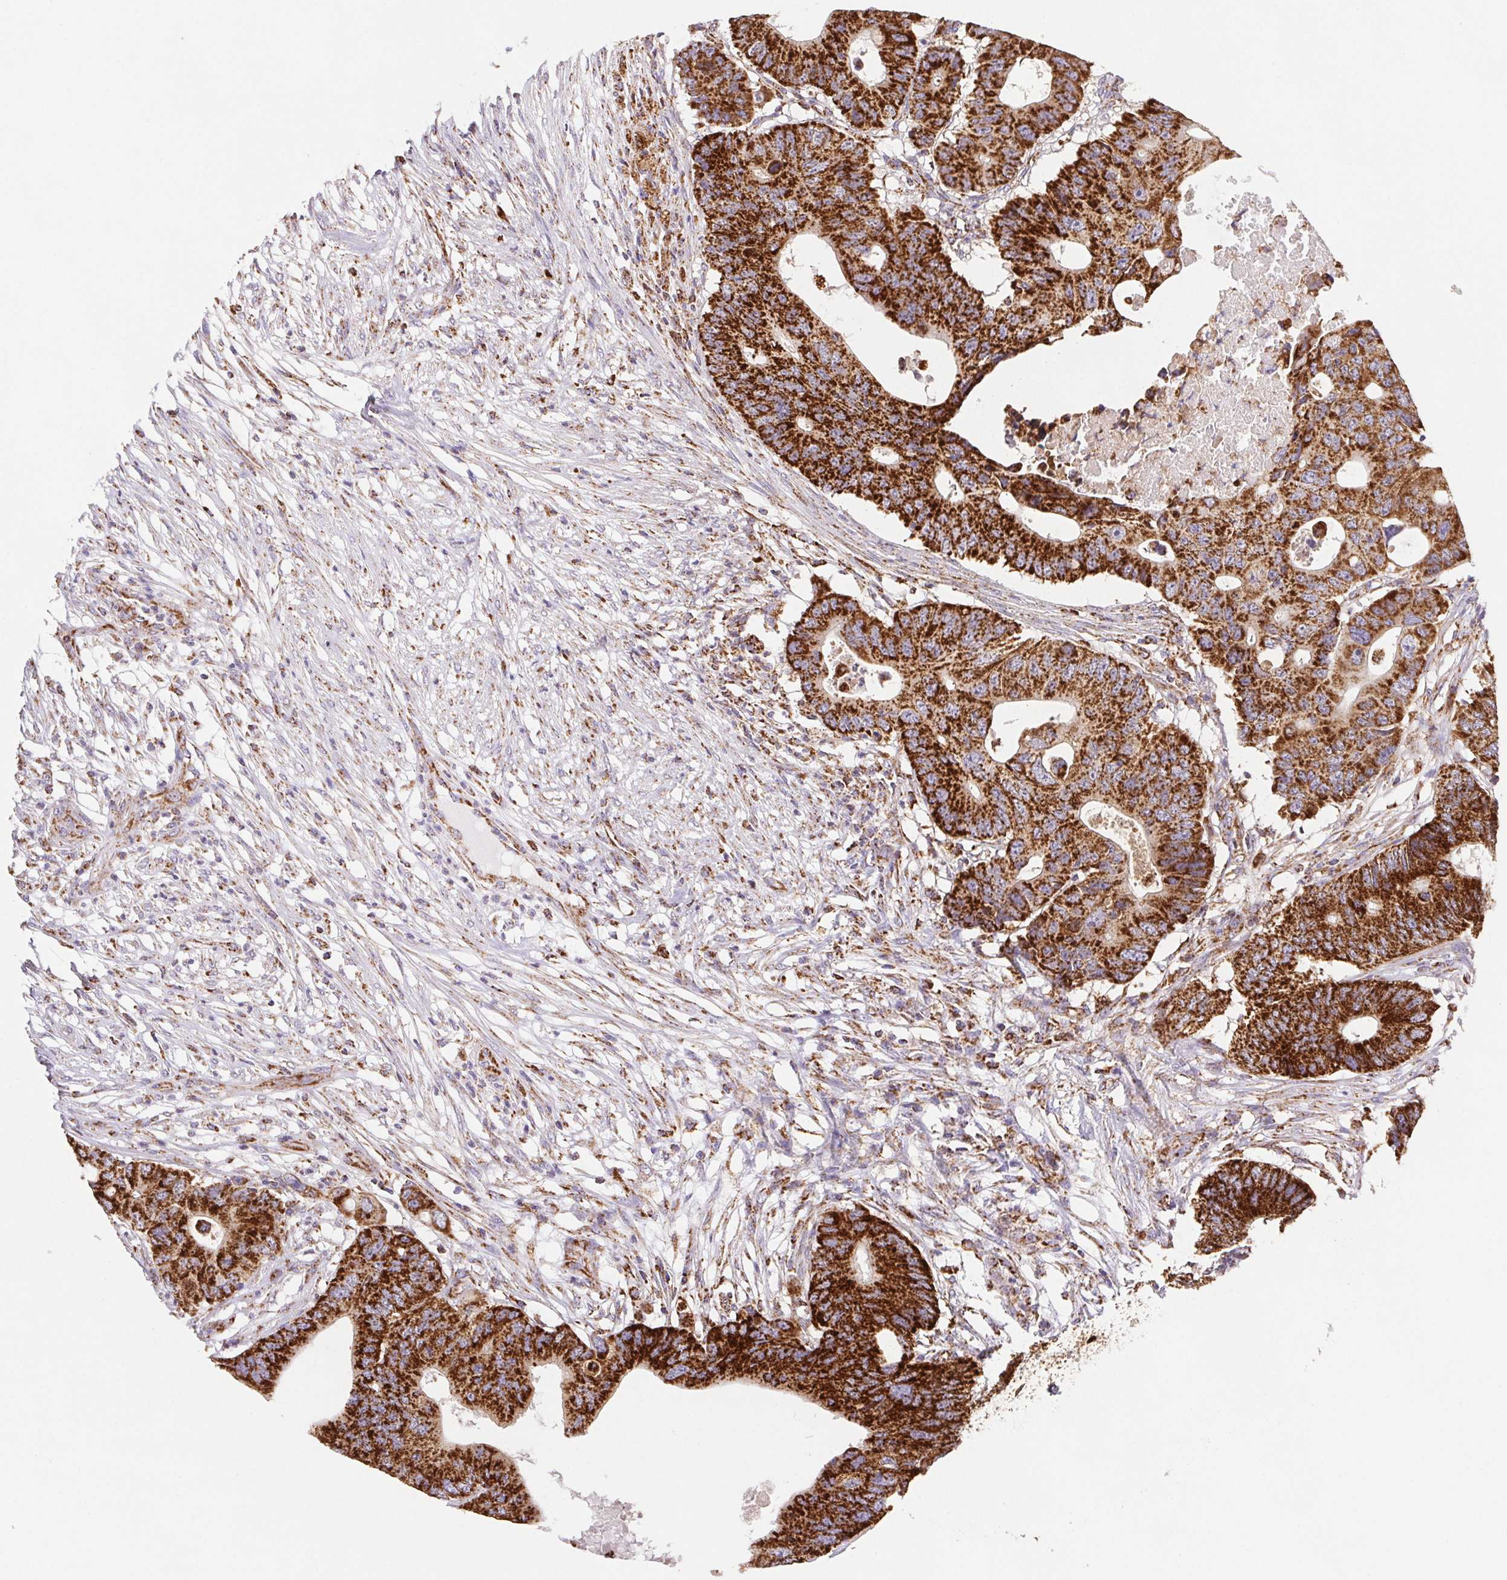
{"staining": {"intensity": "strong", "quantity": ">75%", "location": "cytoplasmic/membranous"}, "tissue": "colorectal cancer", "cell_type": "Tumor cells", "image_type": "cancer", "snomed": [{"axis": "morphology", "description": "Adenocarcinoma, NOS"}, {"axis": "topography", "description": "Colon"}], "caption": "Immunohistochemical staining of human adenocarcinoma (colorectal) displays high levels of strong cytoplasmic/membranous protein staining in approximately >75% of tumor cells.", "gene": "NIPSNAP2", "patient": {"sex": "male", "age": 71}}